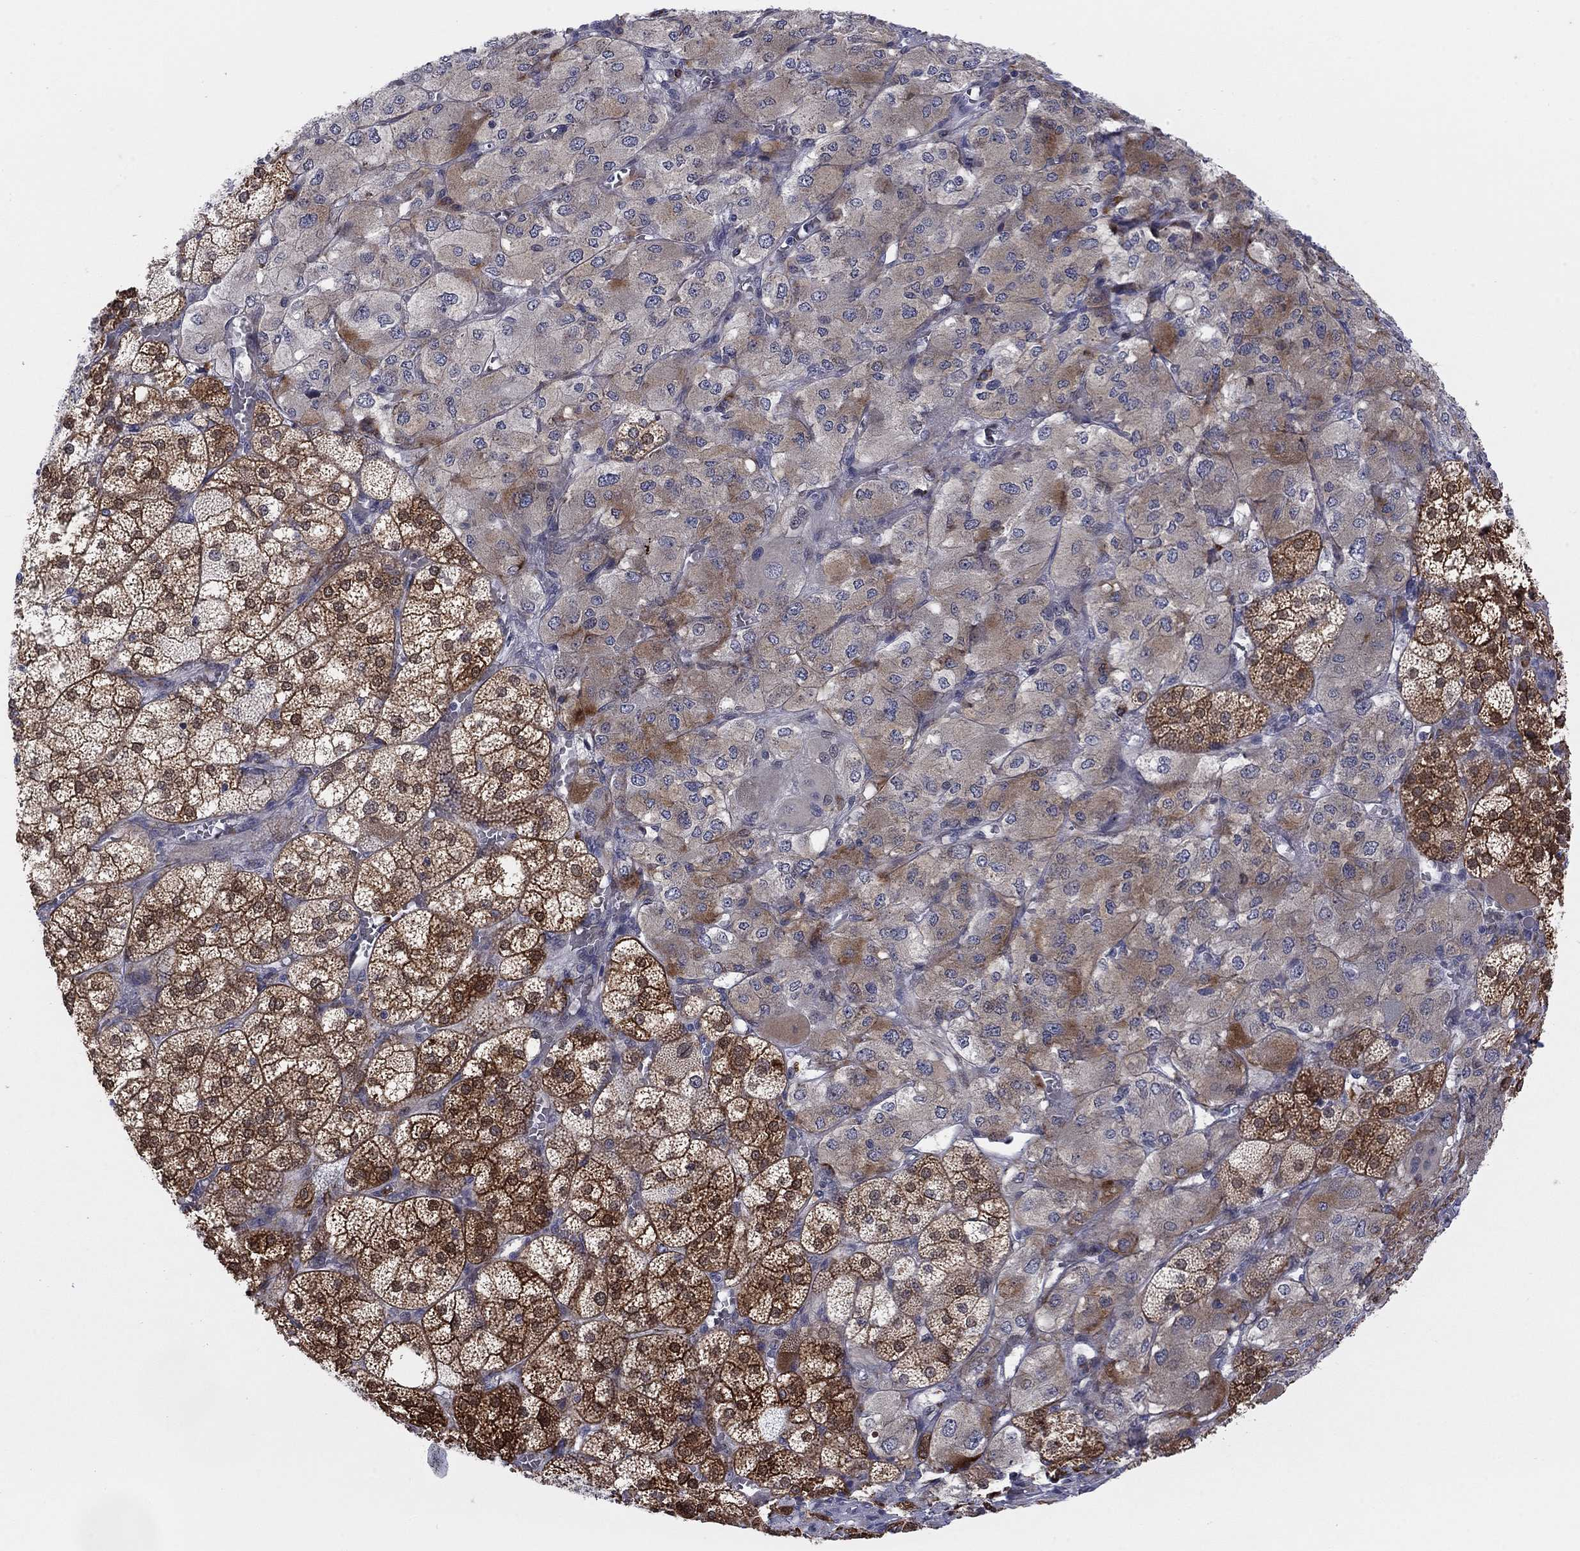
{"staining": {"intensity": "strong", "quantity": "25%-75%", "location": "cytoplasmic/membranous,nuclear"}, "tissue": "adrenal gland", "cell_type": "Glandular cells", "image_type": "normal", "snomed": [{"axis": "morphology", "description": "Normal tissue, NOS"}, {"axis": "topography", "description": "Adrenal gland"}], "caption": "Immunohistochemical staining of normal human adrenal gland reveals high levels of strong cytoplasmic/membranous,nuclear positivity in about 25%-75% of glandular cells.", "gene": "TTC21B", "patient": {"sex": "female", "age": 60}}